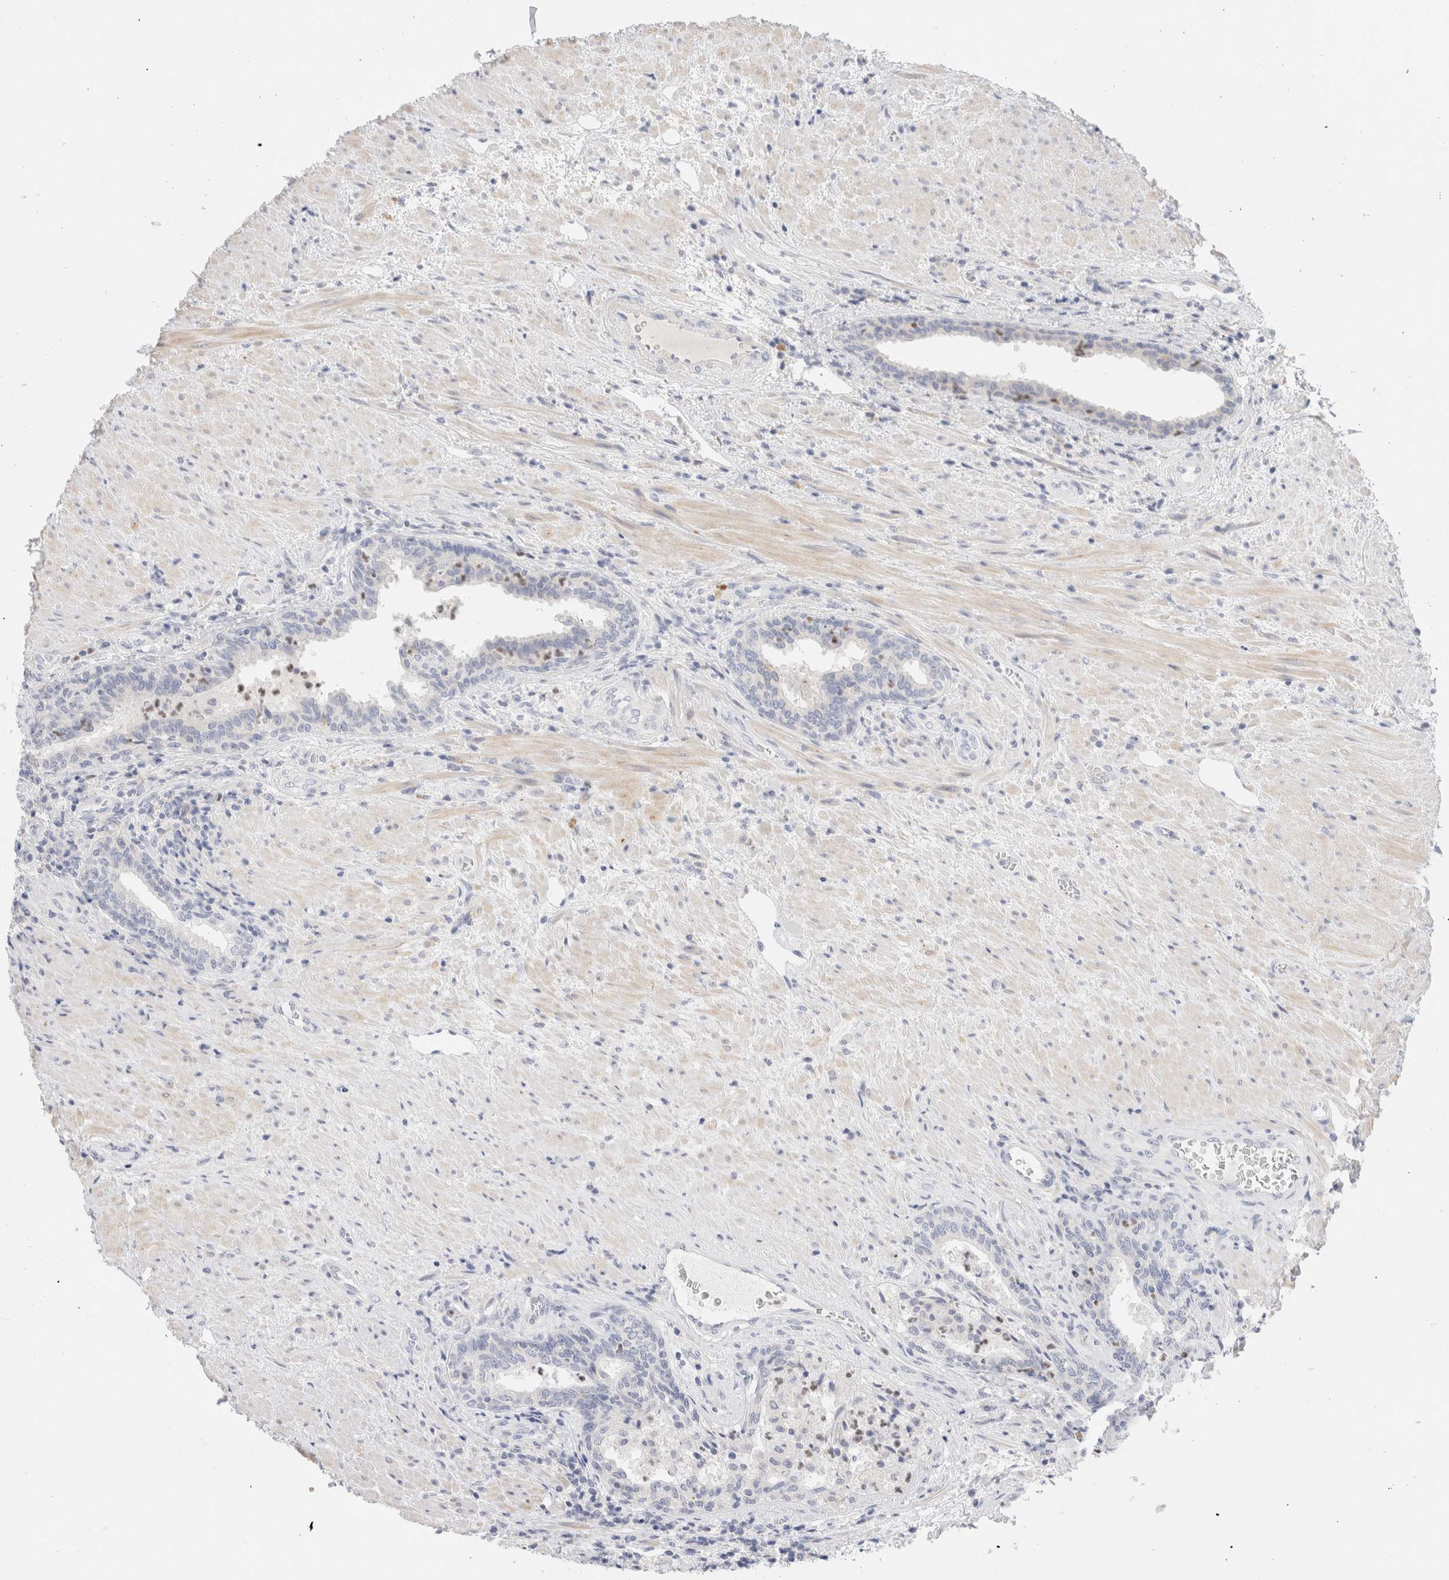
{"staining": {"intensity": "negative", "quantity": "none", "location": "none"}, "tissue": "prostate", "cell_type": "Glandular cells", "image_type": "normal", "snomed": [{"axis": "morphology", "description": "Normal tissue, NOS"}, {"axis": "topography", "description": "Prostate"}], "caption": "Immunohistochemistry of normal human prostate shows no staining in glandular cells.", "gene": "ADAM30", "patient": {"sex": "male", "age": 76}}